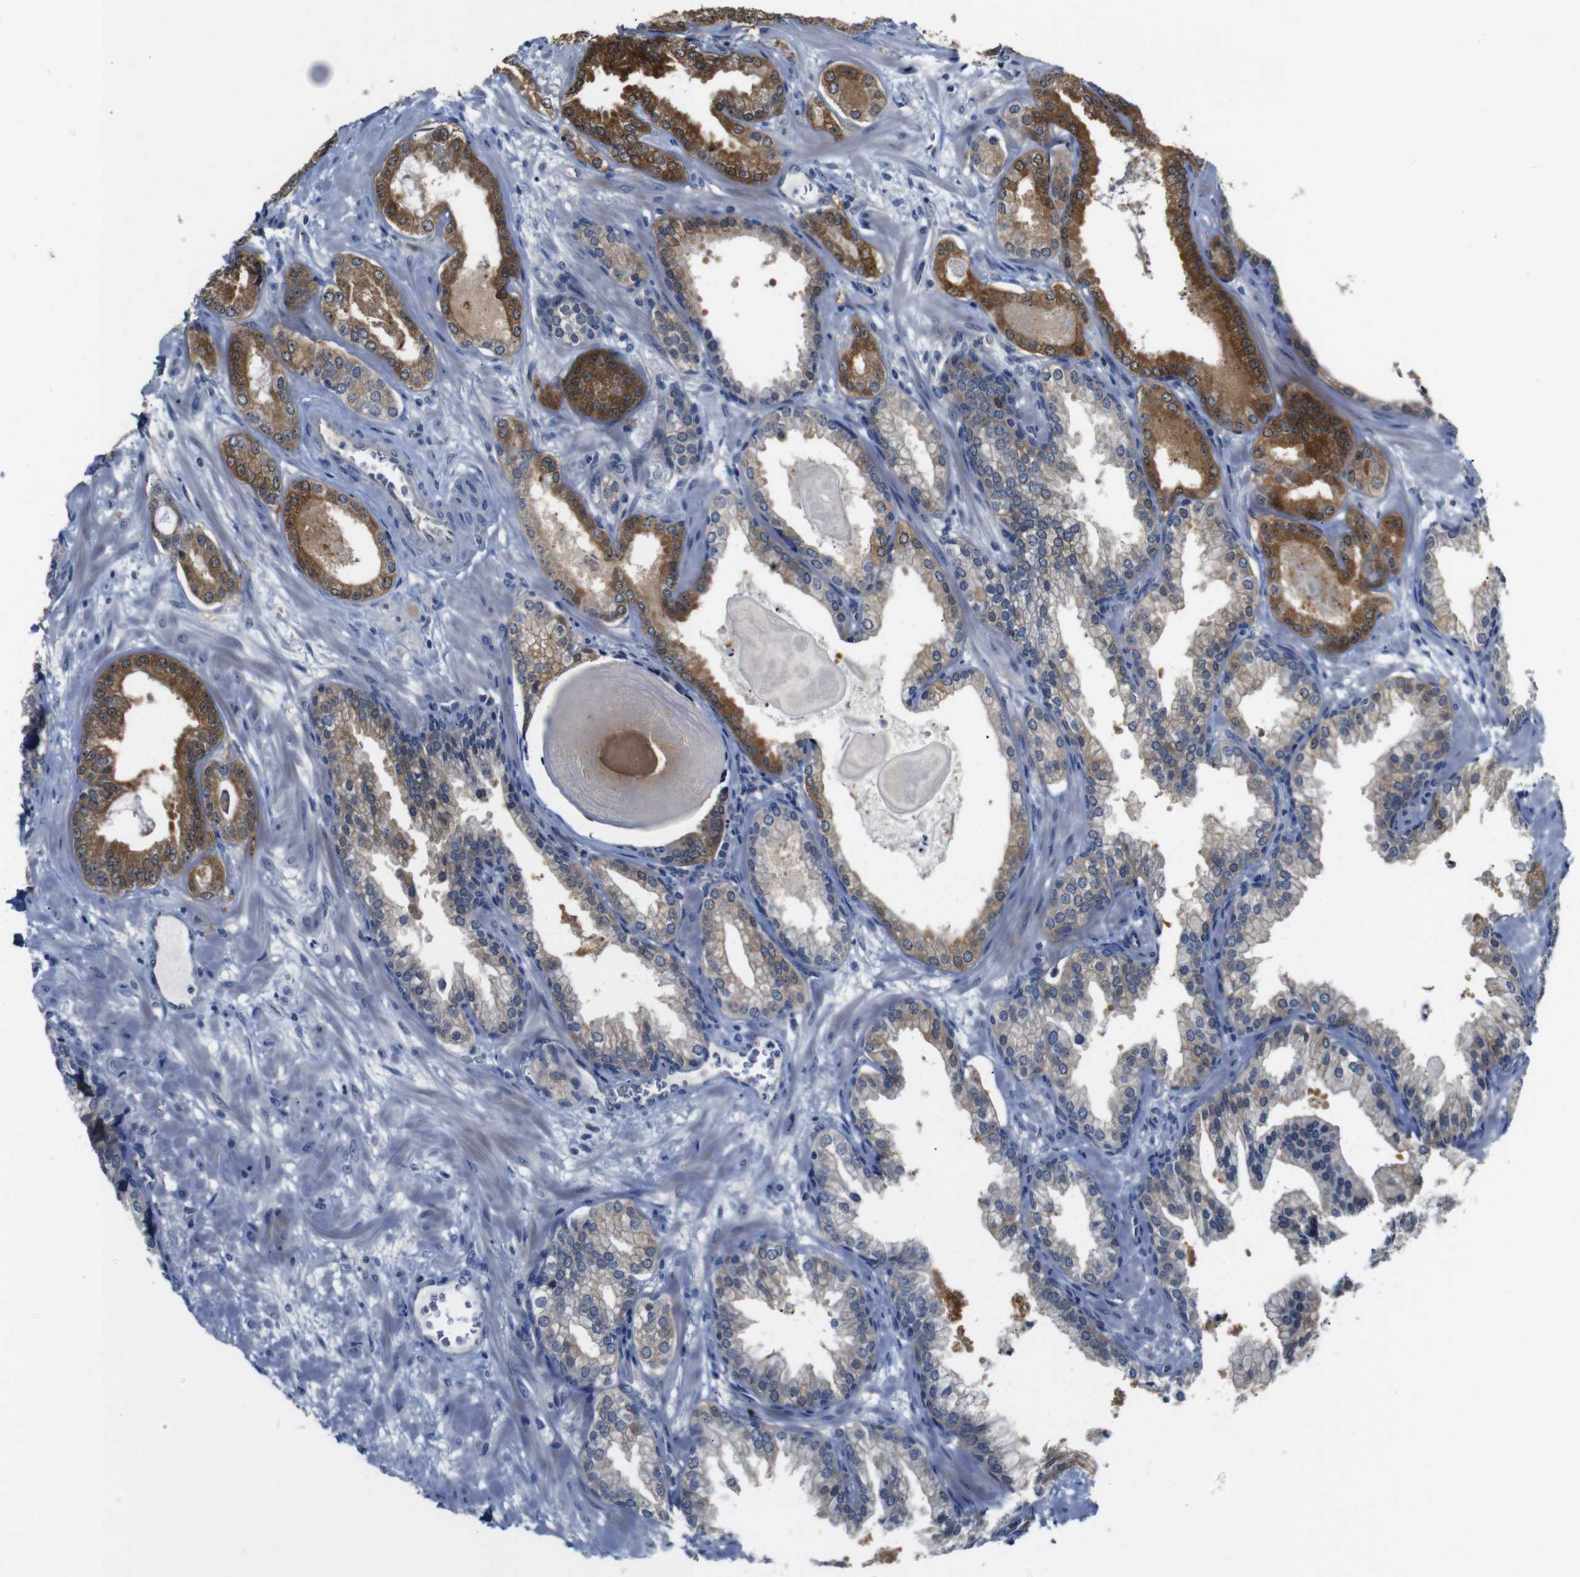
{"staining": {"intensity": "moderate", "quantity": "25%-75%", "location": "cytoplasmic/membranous"}, "tissue": "prostate cancer", "cell_type": "Tumor cells", "image_type": "cancer", "snomed": [{"axis": "morphology", "description": "Adenocarcinoma, Low grade"}, {"axis": "topography", "description": "Prostate"}], "caption": "Prostate adenocarcinoma (low-grade) stained with DAB immunohistochemistry shows medium levels of moderate cytoplasmic/membranous expression in approximately 25%-75% of tumor cells.", "gene": "TBC1D32", "patient": {"sex": "male", "age": 59}}